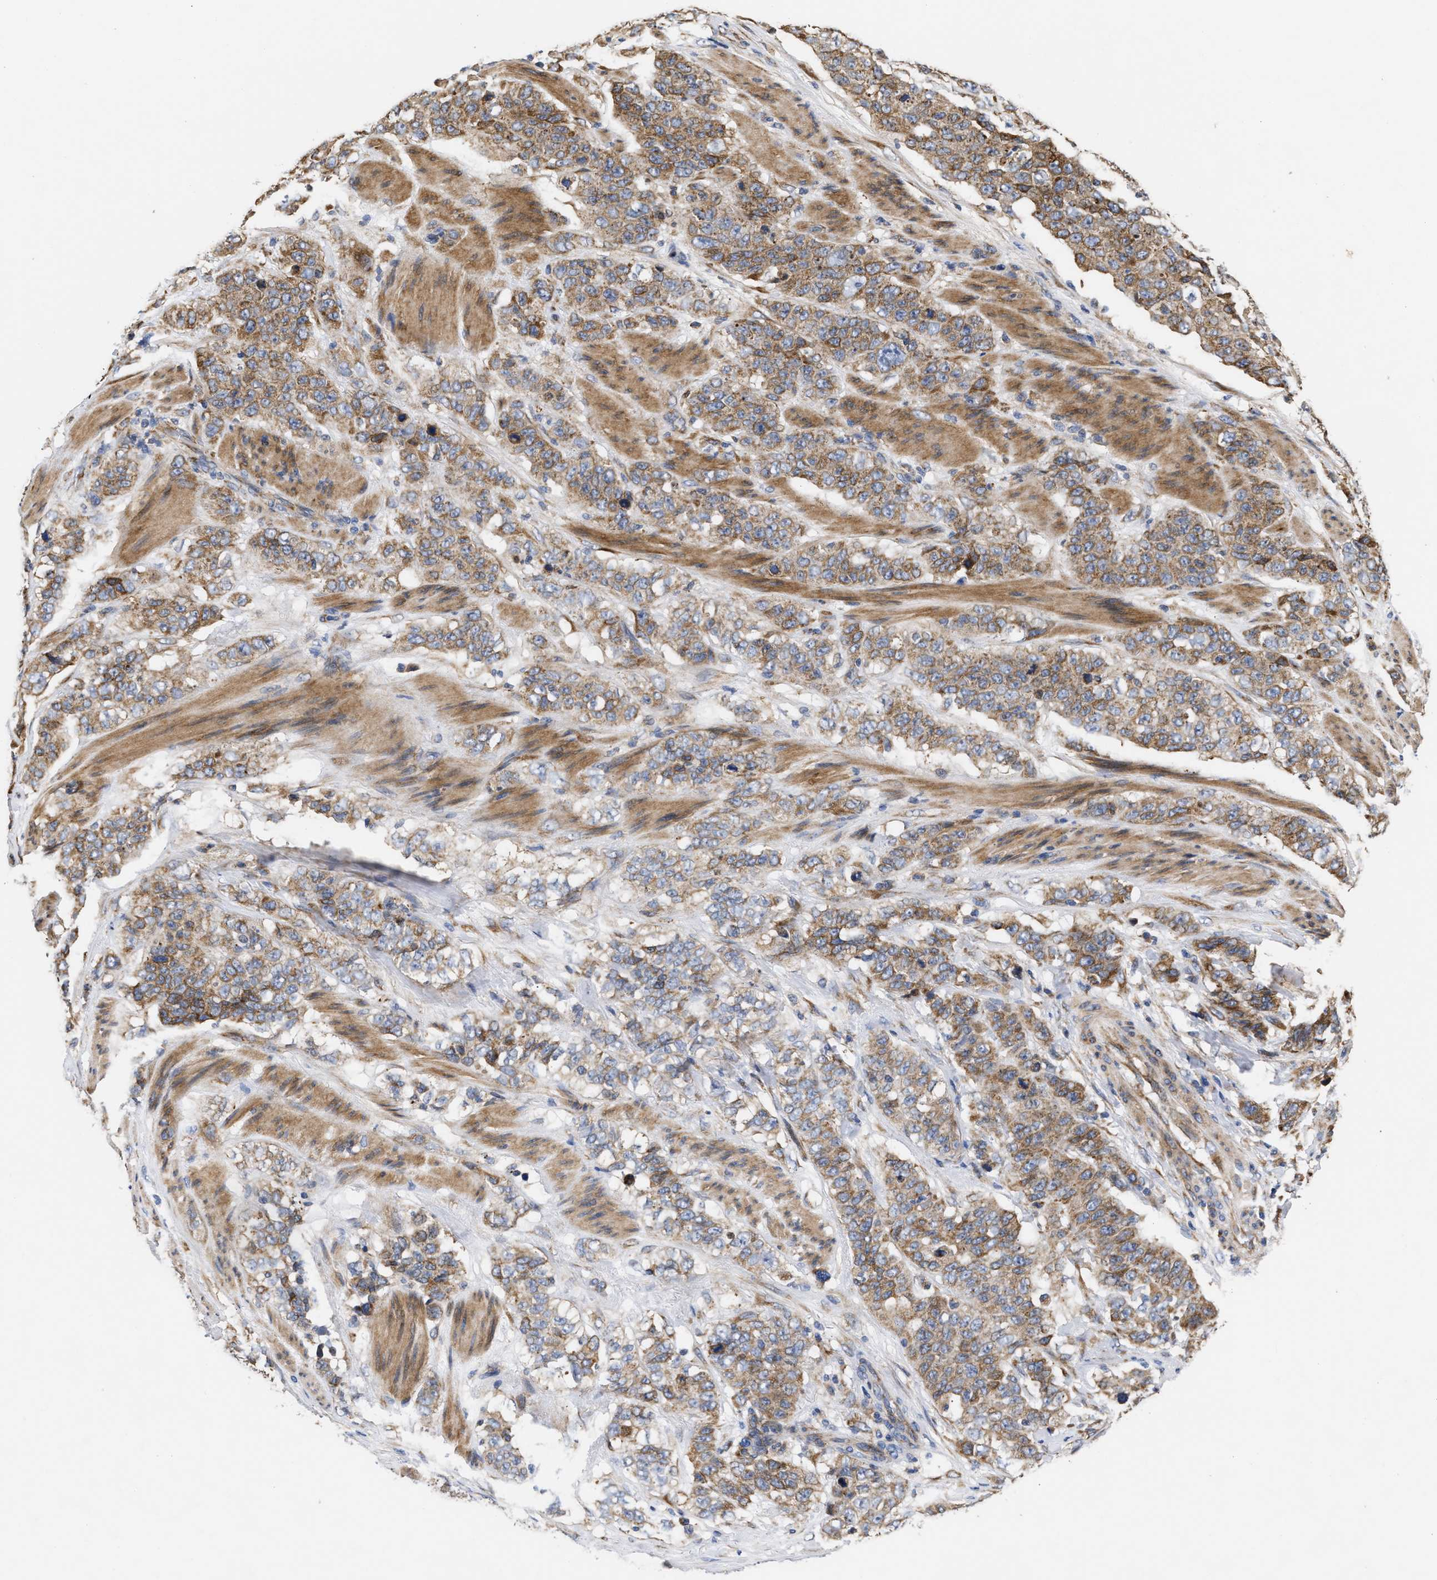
{"staining": {"intensity": "moderate", "quantity": ">75%", "location": "cytoplasmic/membranous"}, "tissue": "stomach cancer", "cell_type": "Tumor cells", "image_type": "cancer", "snomed": [{"axis": "morphology", "description": "Adenocarcinoma, NOS"}, {"axis": "topography", "description": "Stomach"}], "caption": "Approximately >75% of tumor cells in stomach cancer (adenocarcinoma) demonstrate moderate cytoplasmic/membranous protein positivity as visualized by brown immunohistochemical staining.", "gene": "MALSU1", "patient": {"sex": "male", "age": 48}}